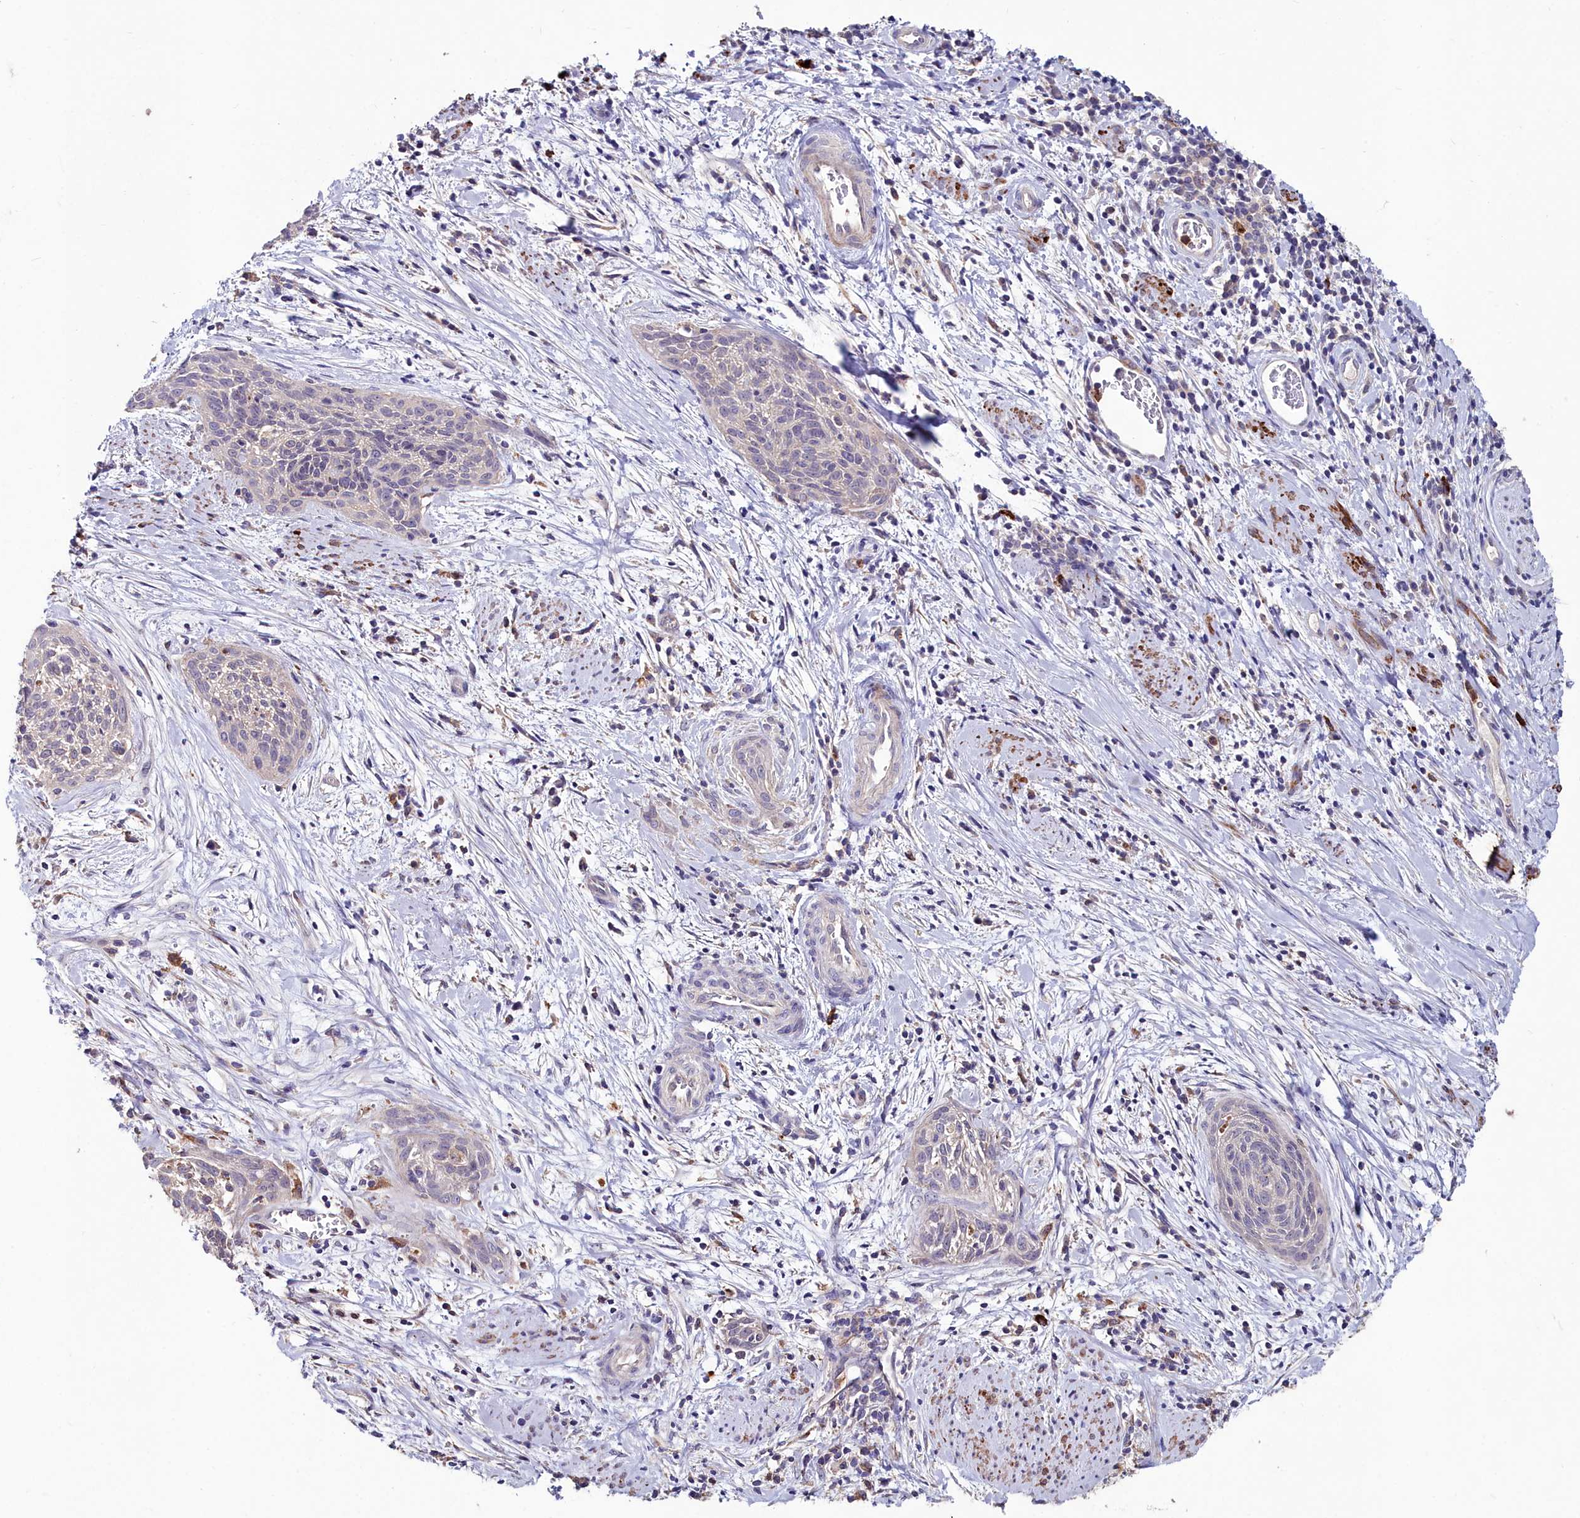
{"staining": {"intensity": "negative", "quantity": "none", "location": "none"}, "tissue": "cervical cancer", "cell_type": "Tumor cells", "image_type": "cancer", "snomed": [{"axis": "morphology", "description": "Squamous cell carcinoma, NOS"}, {"axis": "topography", "description": "Cervix"}], "caption": "Squamous cell carcinoma (cervical) stained for a protein using immunohistochemistry reveals no expression tumor cells.", "gene": "AMBRA1", "patient": {"sex": "female", "age": 55}}